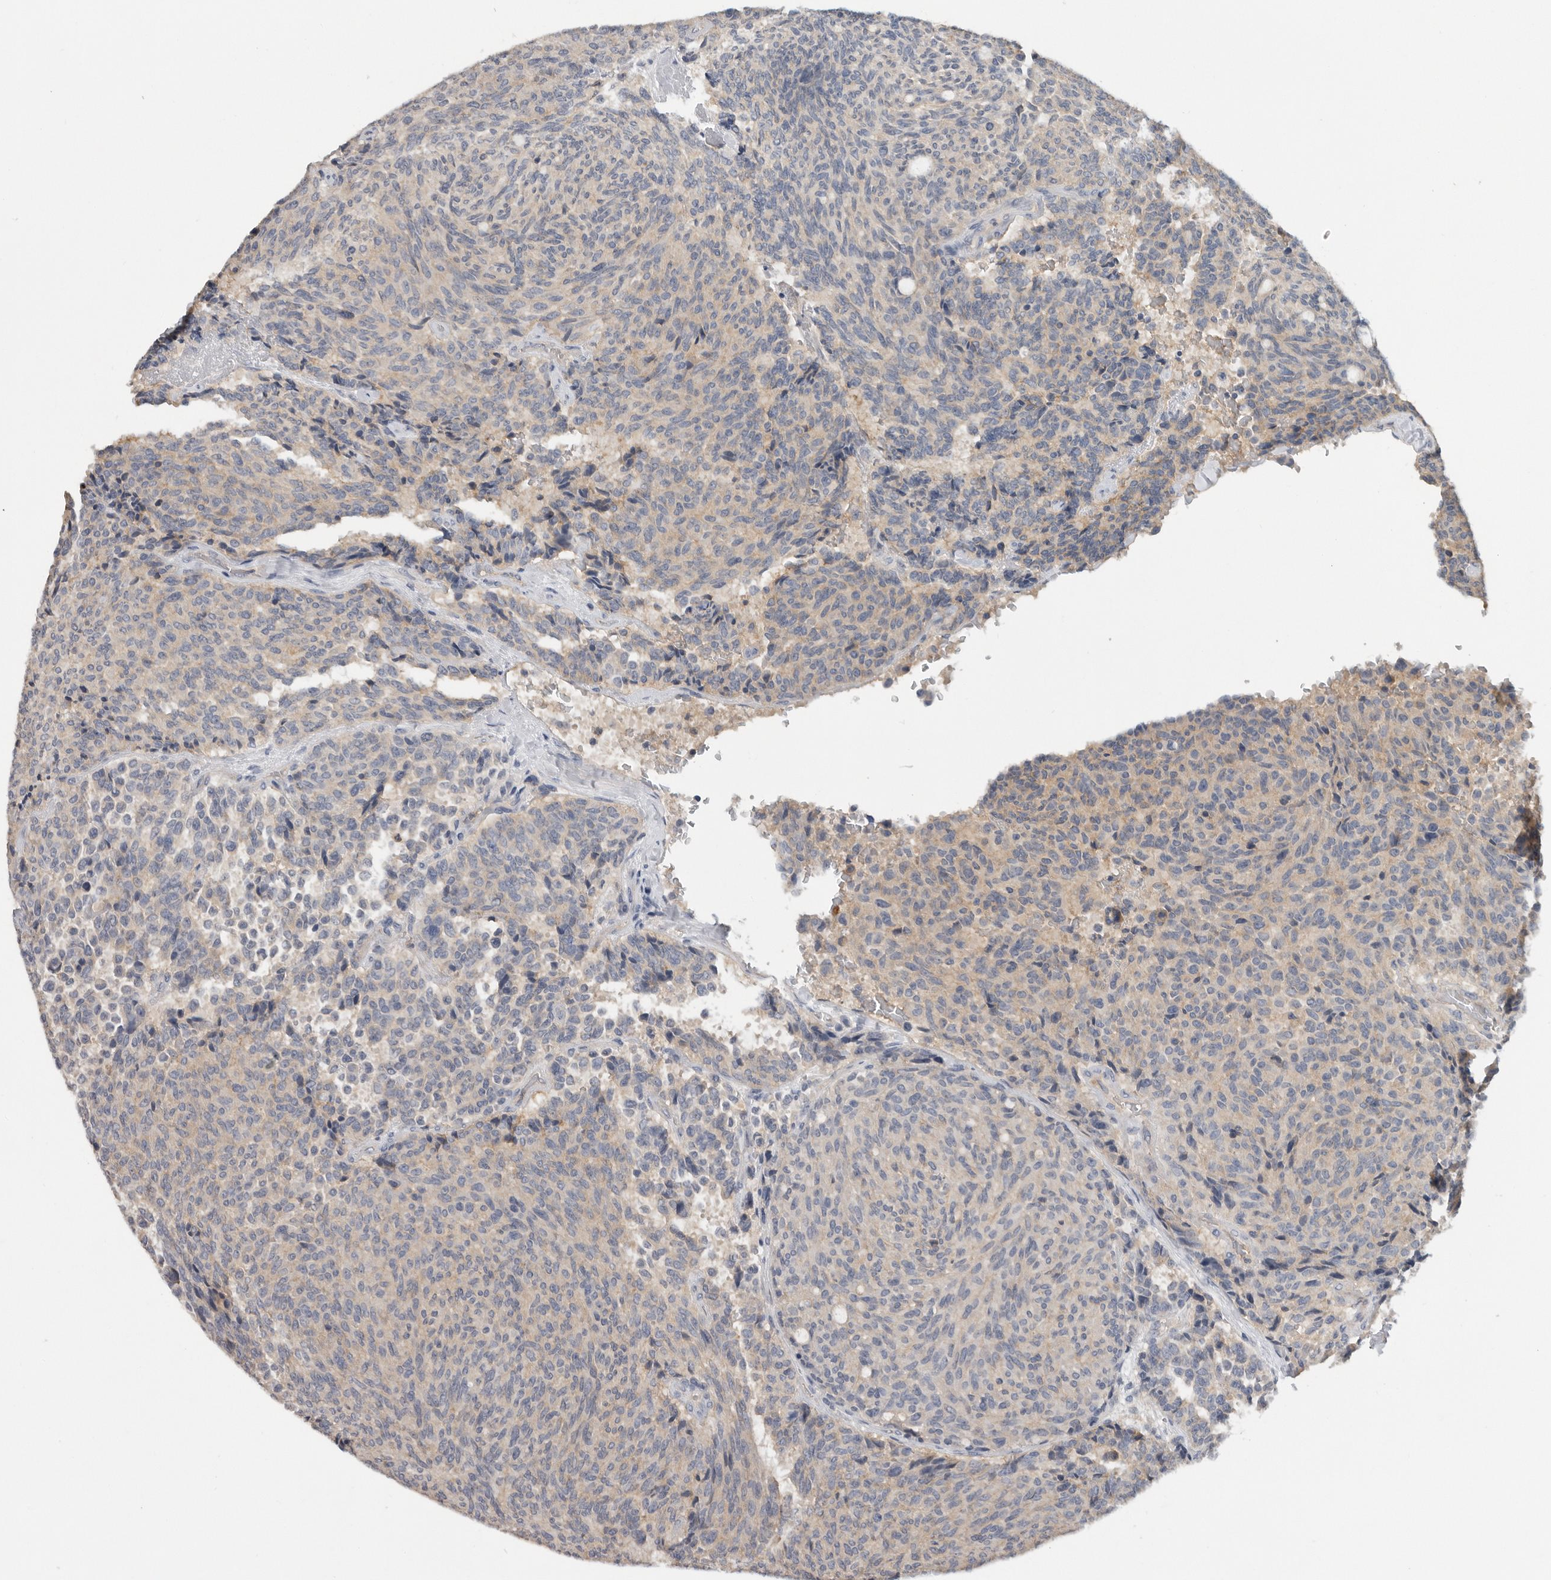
{"staining": {"intensity": "weak", "quantity": "25%-75%", "location": "cytoplasmic/membranous"}, "tissue": "carcinoid", "cell_type": "Tumor cells", "image_type": "cancer", "snomed": [{"axis": "morphology", "description": "Carcinoid, malignant, NOS"}, {"axis": "topography", "description": "Pancreas"}], "caption": "Tumor cells display weak cytoplasmic/membranous staining in approximately 25%-75% of cells in carcinoid.", "gene": "WDTC1", "patient": {"sex": "female", "age": 54}}